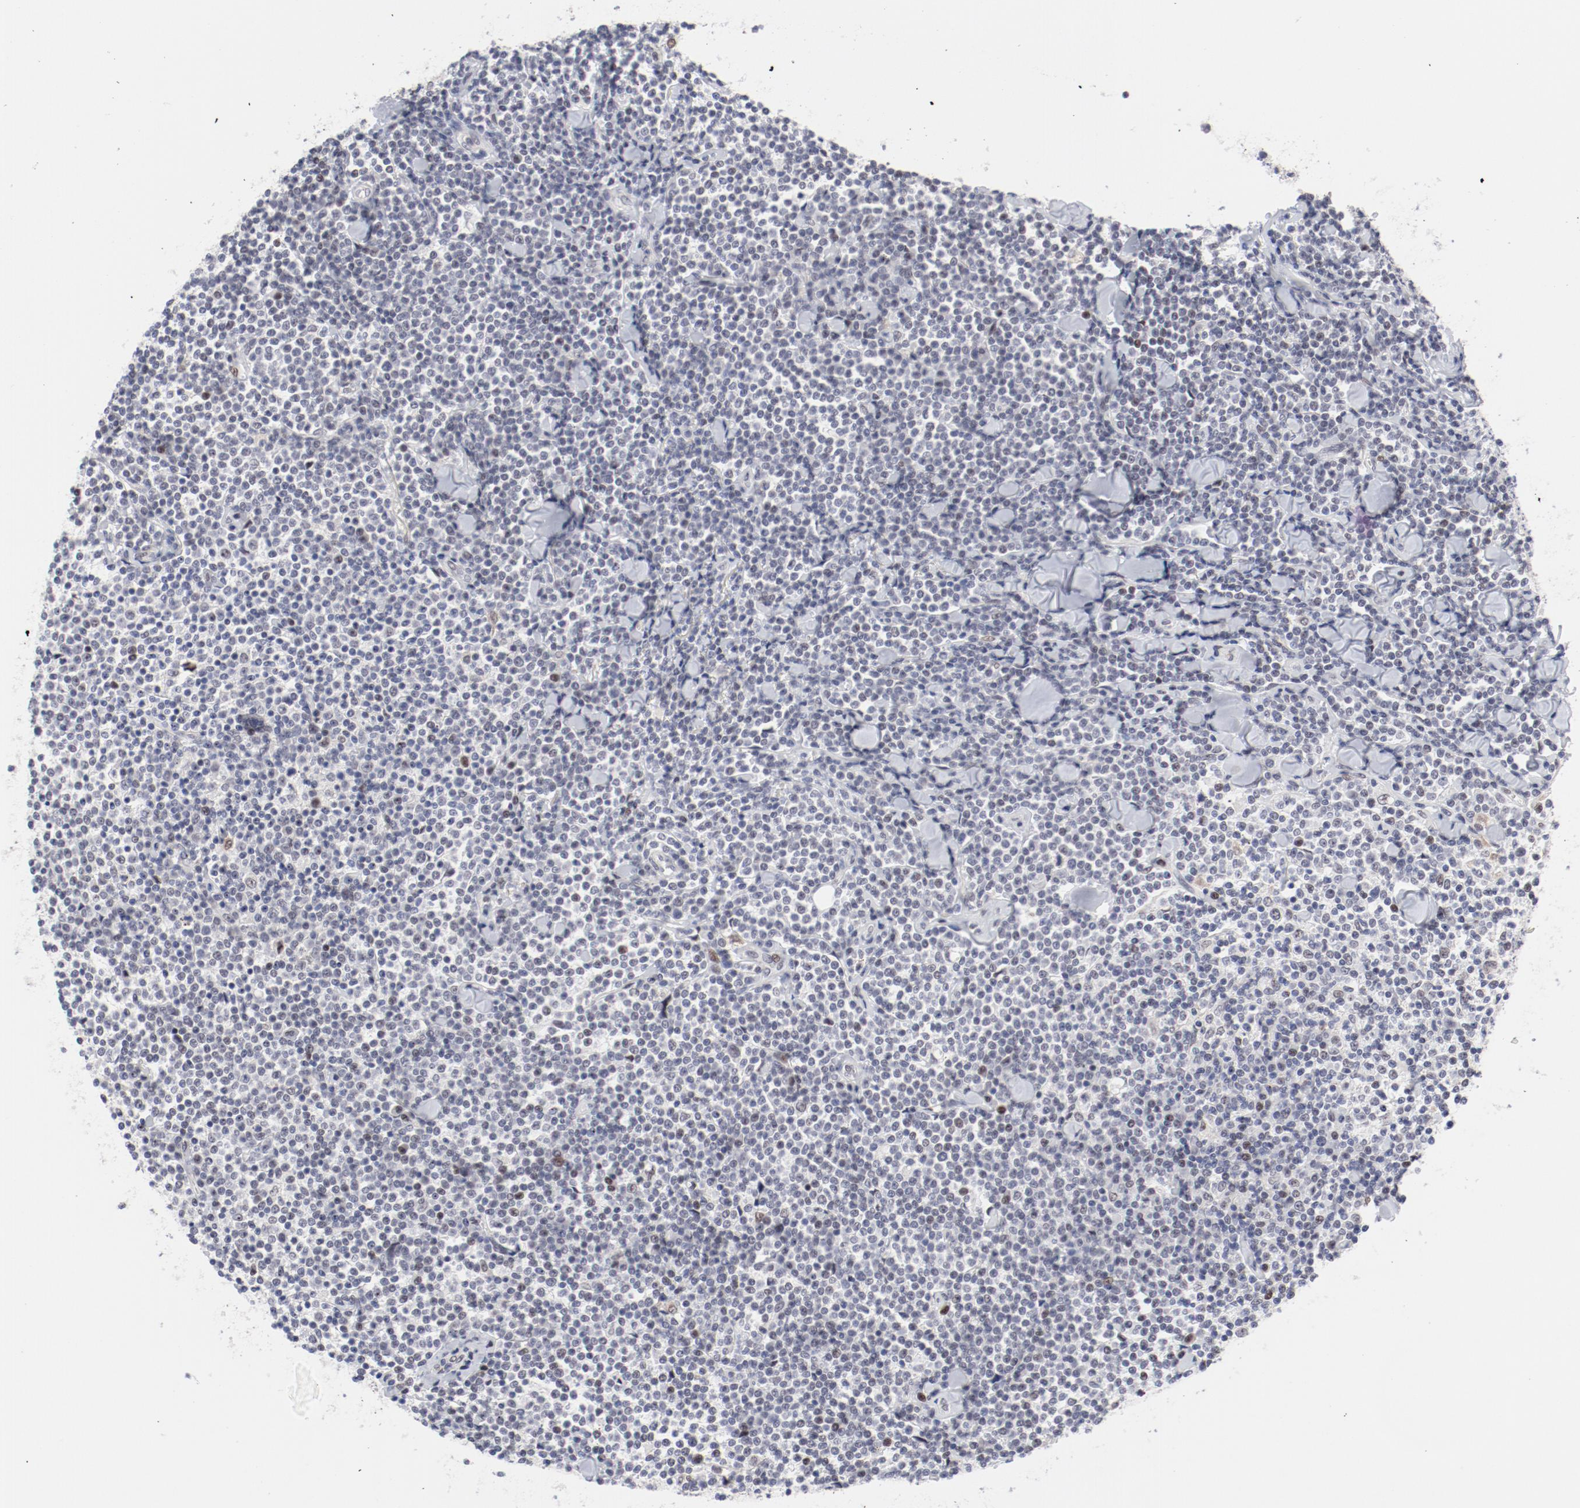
{"staining": {"intensity": "negative", "quantity": "none", "location": "none"}, "tissue": "lymphoma", "cell_type": "Tumor cells", "image_type": "cancer", "snomed": [{"axis": "morphology", "description": "Malignant lymphoma, non-Hodgkin's type, Low grade"}, {"axis": "topography", "description": "Soft tissue"}], "caption": "Malignant lymphoma, non-Hodgkin's type (low-grade) stained for a protein using immunohistochemistry shows no expression tumor cells.", "gene": "FSCB", "patient": {"sex": "male", "age": 92}}